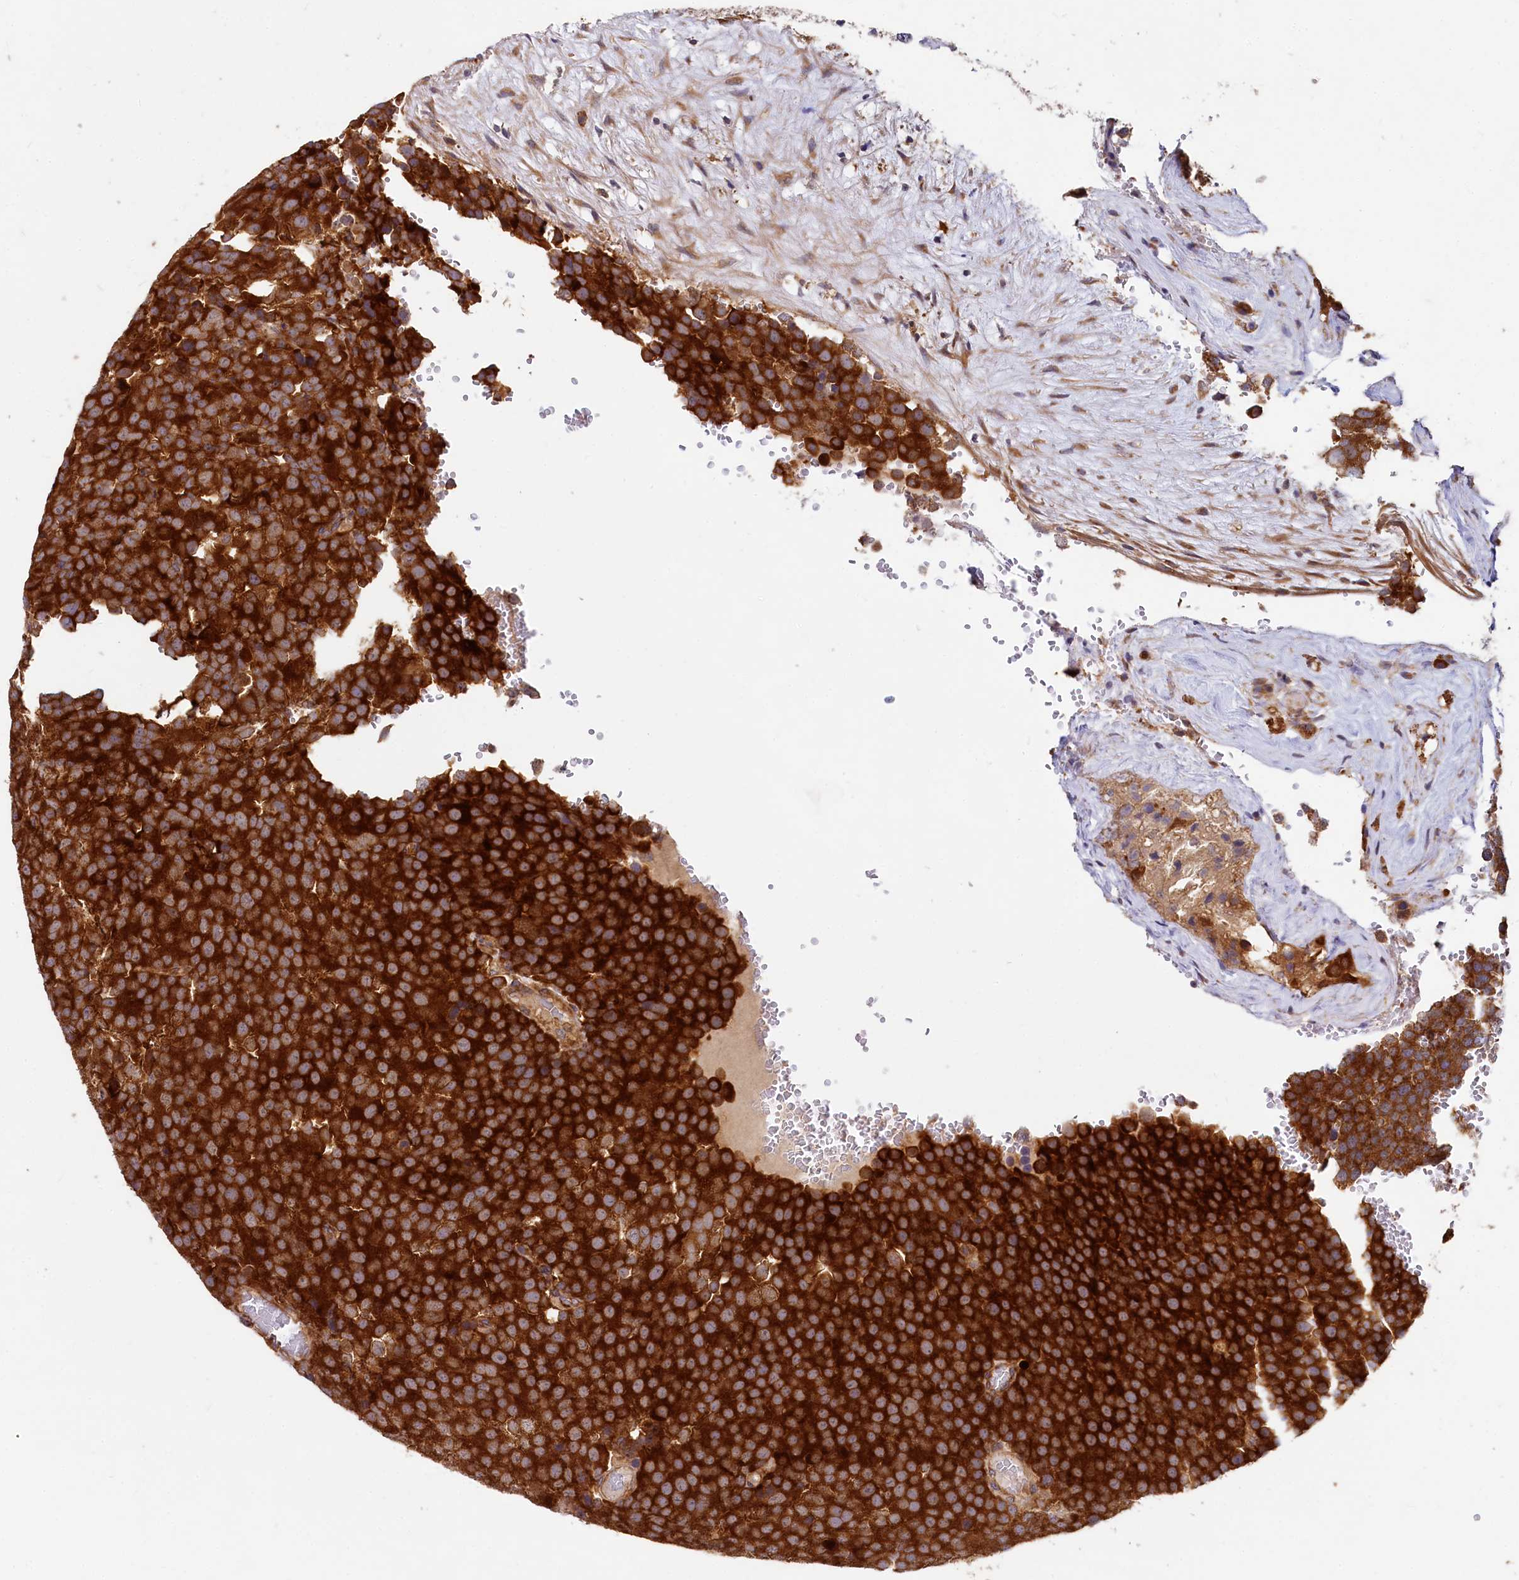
{"staining": {"intensity": "strong", "quantity": ">75%", "location": "cytoplasmic/membranous"}, "tissue": "testis cancer", "cell_type": "Tumor cells", "image_type": "cancer", "snomed": [{"axis": "morphology", "description": "Seminoma, NOS"}, {"axis": "topography", "description": "Testis"}], "caption": "IHC histopathology image of neoplastic tissue: testis seminoma stained using immunohistochemistry shows high levels of strong protein expression localized specifically in the cytoplasmic/membranous of tumor cells, appearing as a cytoplasmic/membranous brown color.", "gene": "EIF2B2", "patient": {"sex": "male", "age": 71}}